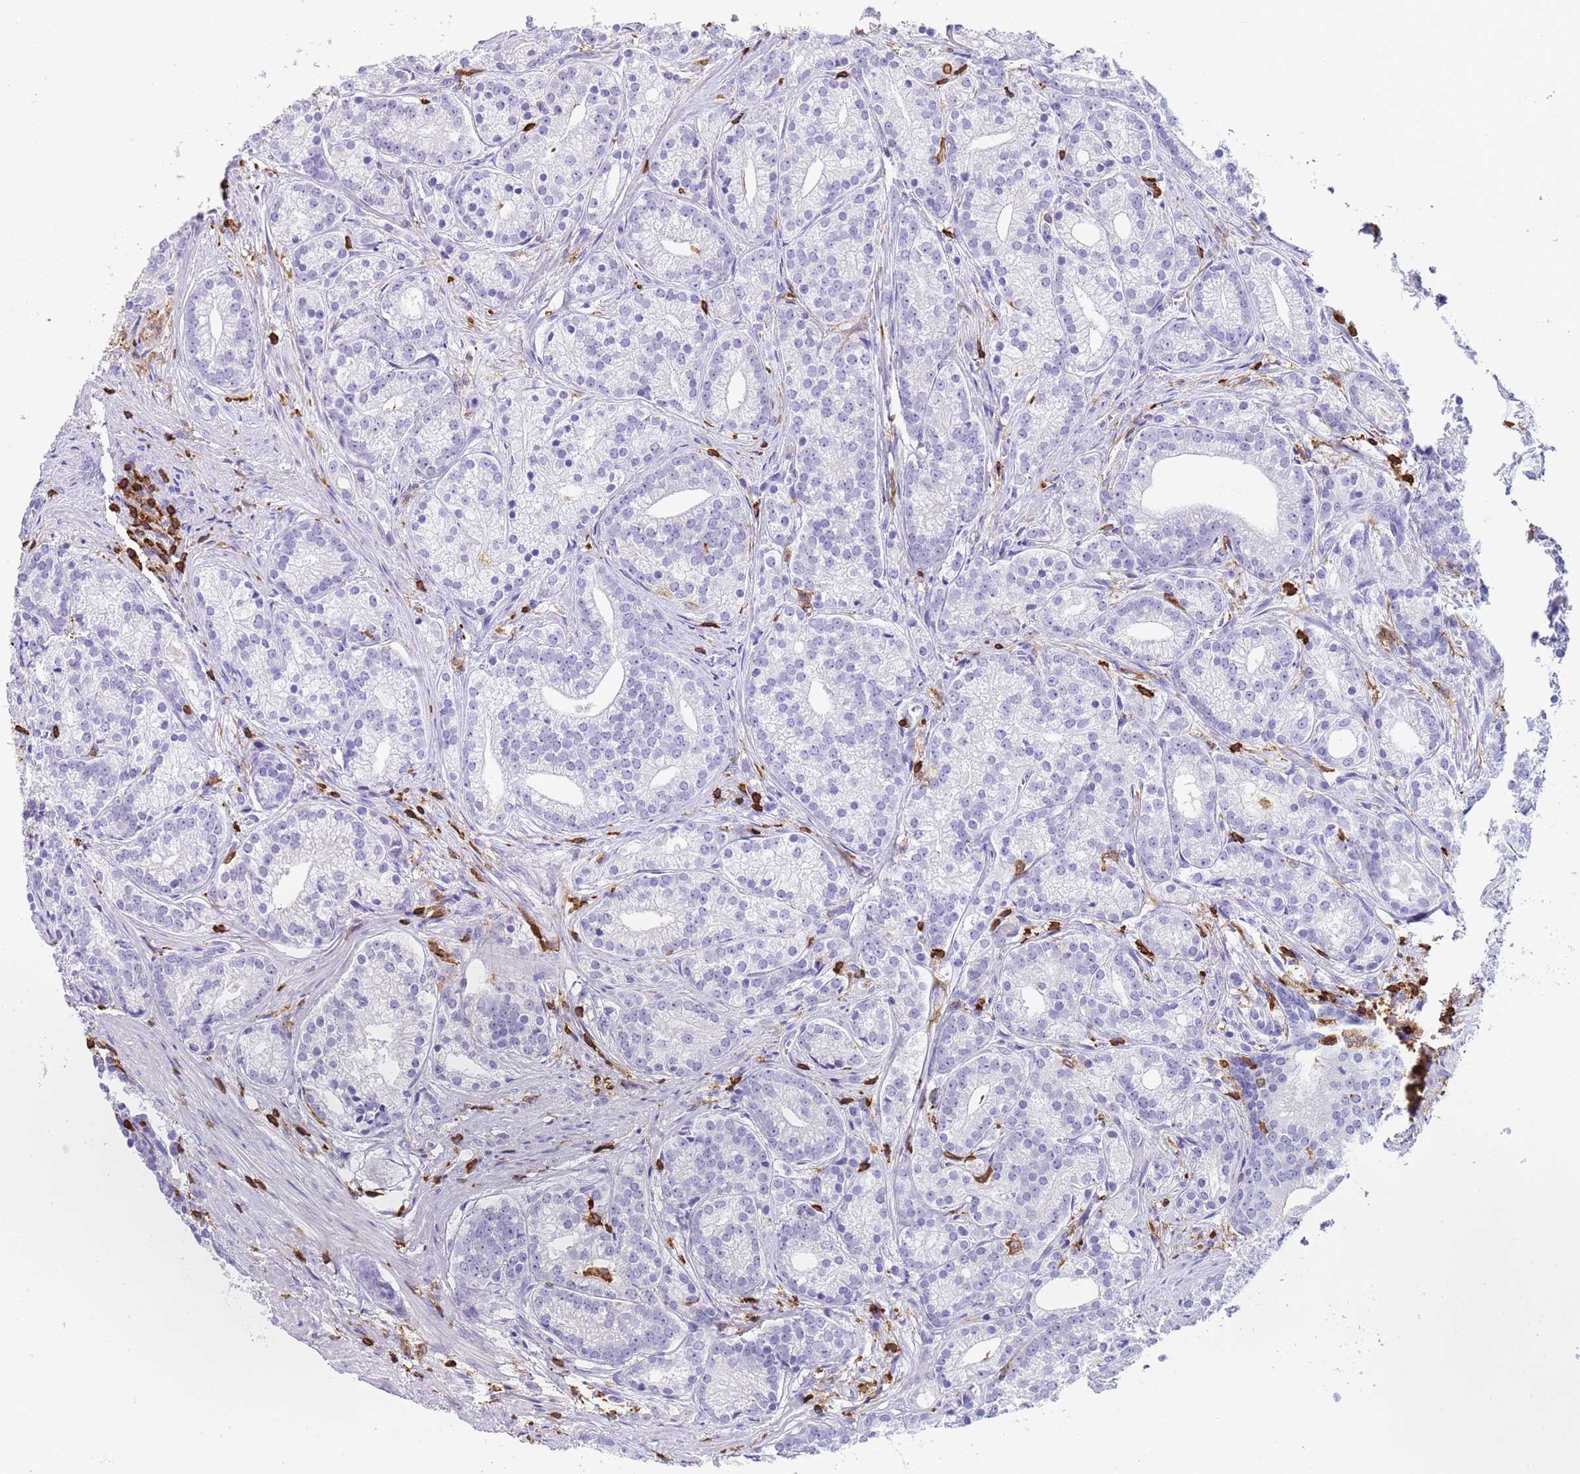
{"staining": {"intensity": "negative", "quantity": "none", "location": "none"}, "tissue": "prostate cancer", "cell_type": "Tumor cells", "image_type": "cancer", "snomed": [{"axis": "morphology", "description": "Adenocarcinoma, Low grade"}, {"axis": "topography", "description": "Prostate"}], "caption": "An immunohistochemistry histopathology image of low-grade adenocarcinoma (prostate) is shown. There is no staining in tumor cells of low-grade adenocarcinoma (prostate).", "gene": "IRF5", "patient": {"sex": "male", "age": 71}}